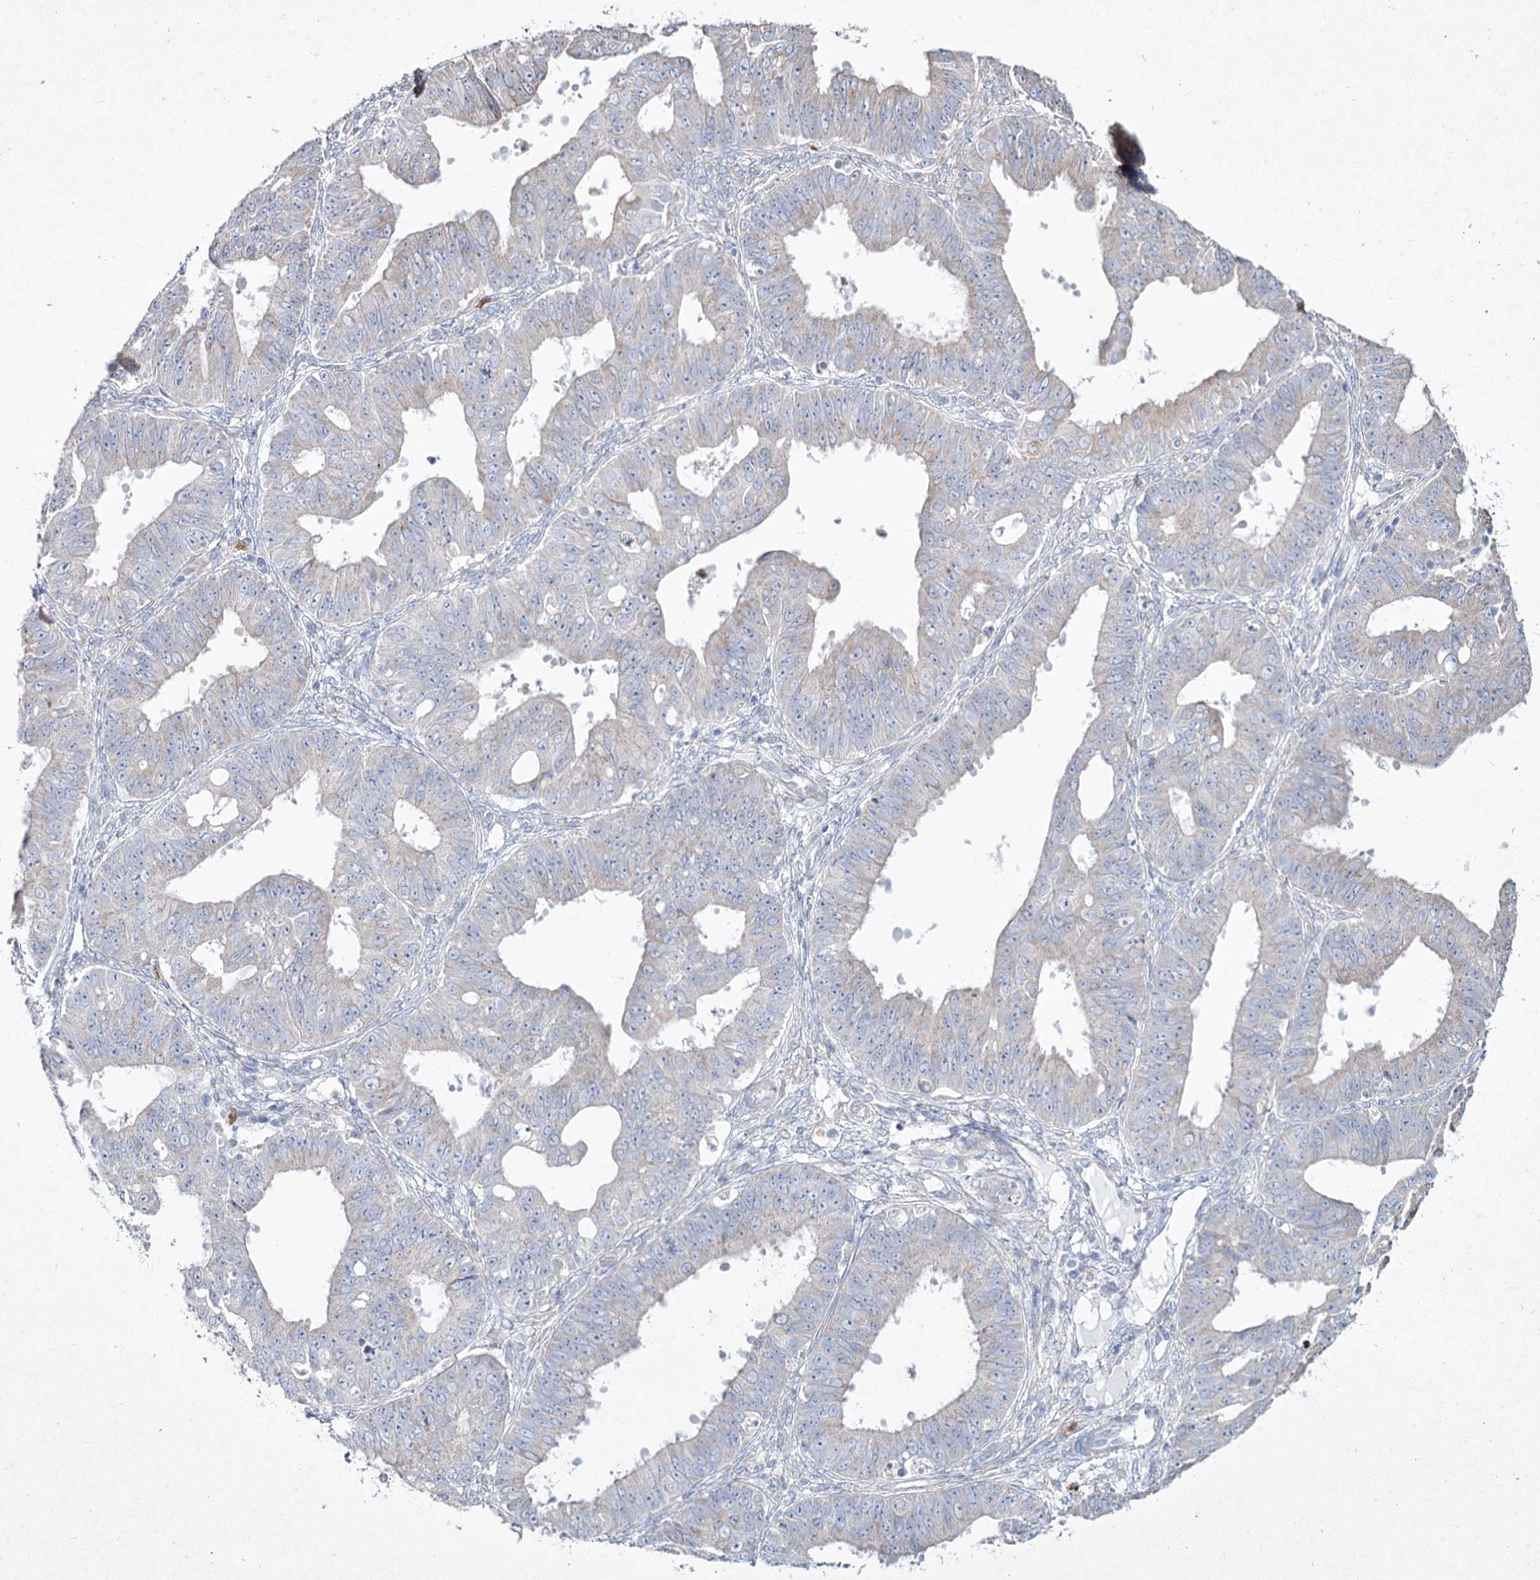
{"staining": {"intensity": "negative", "quantity": "none", "location": "none"}, "tissue": "ovarian cancer", "cell_type": "Tumor cells", "image_type": "cancer", "snomed": [{"axis": "morphology", "description": "Carcinoma, endometroid"}, {"axis": "topography", "description": "Appendix"}, {"axis": "topography", "description": "Ovary"}], "caption": "Image shows no significant protein staining in tumor cells of ovarian cancer.", "gene": "NIPAL4", "patient": {"sex": "female", "age": 42}}